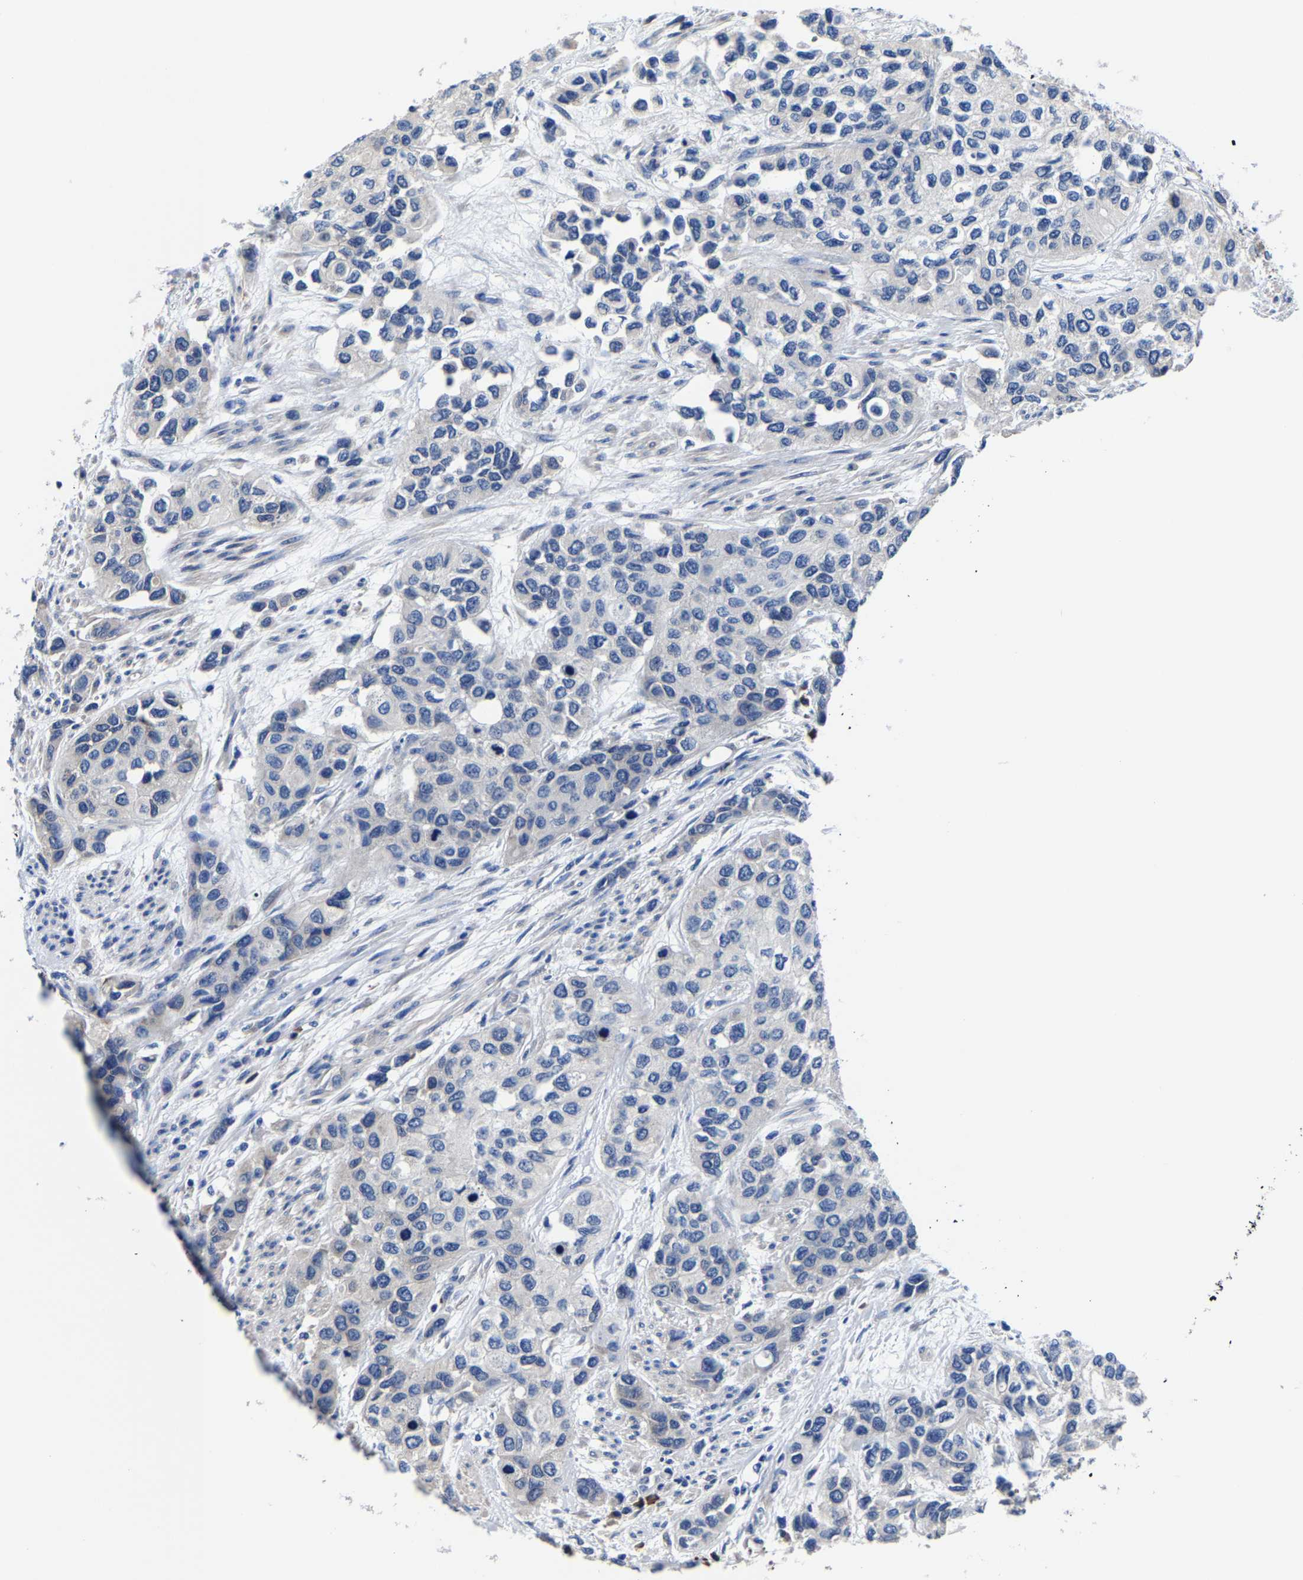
{"staining": {"intensity": "negative", "quantity": "none", "location": "none"}, "tissue": "urothelial cancer", "cell_type": "Tumor cells", "image_type": "cancer", "snomed": [{"axis": "morphology", "description": "Urothelial carcinoma, High grade"}, {"axis": "topography", "description": "Urinary bladder"}], "caption": "Photomicrograph shows no significant protein expression in tumor cells of urothelial cancer. Brightfield microscopy of immunohistochemistry stained with DAB (3,3'-diaminobenzidine) (brown) and hematoxylin (blue), captured at high magnification.", "gene": "SRPK2", "patient": {"sex": "female", "age": 56}}